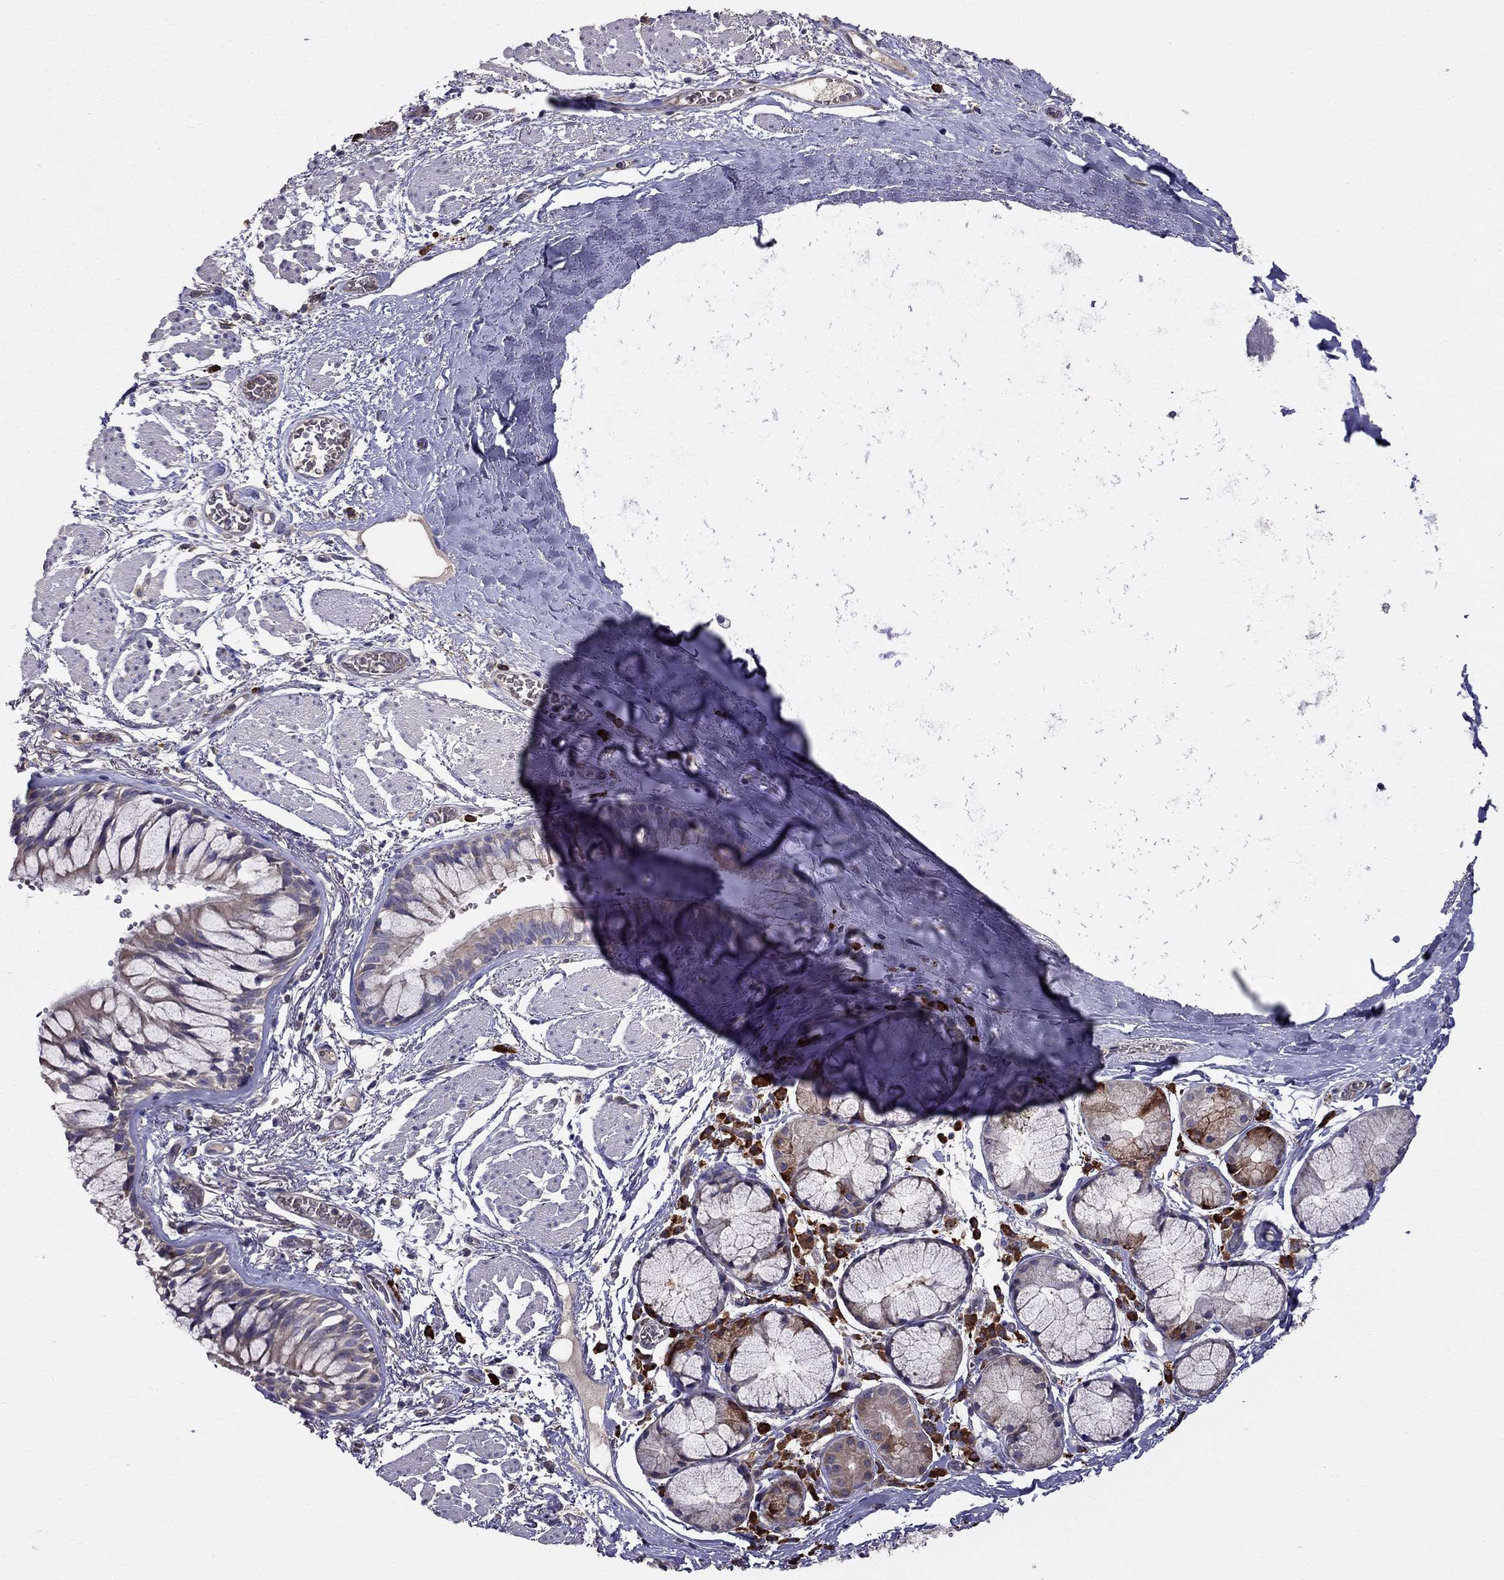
{"staining": {"intensity": "weak", "quantity": "<25%", "location": "cytoplasmic/membranous"}, "tissue": "bronchus", "cell_type": "Respiratory epithelial cells", "image_type": "normal", "snomed": [{"axis": "morphology", "description": "Normal tissue, NOS"}, {"axis": "topography", "description": "Bronchus"}, {"axis": "topography", "description": "Lung"}], "caption": "Immunohistochemistry micrograph of unremarkable bronchus: human bronchus stained with DAB demonstrates no significant protein positivity in respiratory epithelial cells.", "gene": "PIK3CG", "patient": {"sex": "female", "age": 57}}